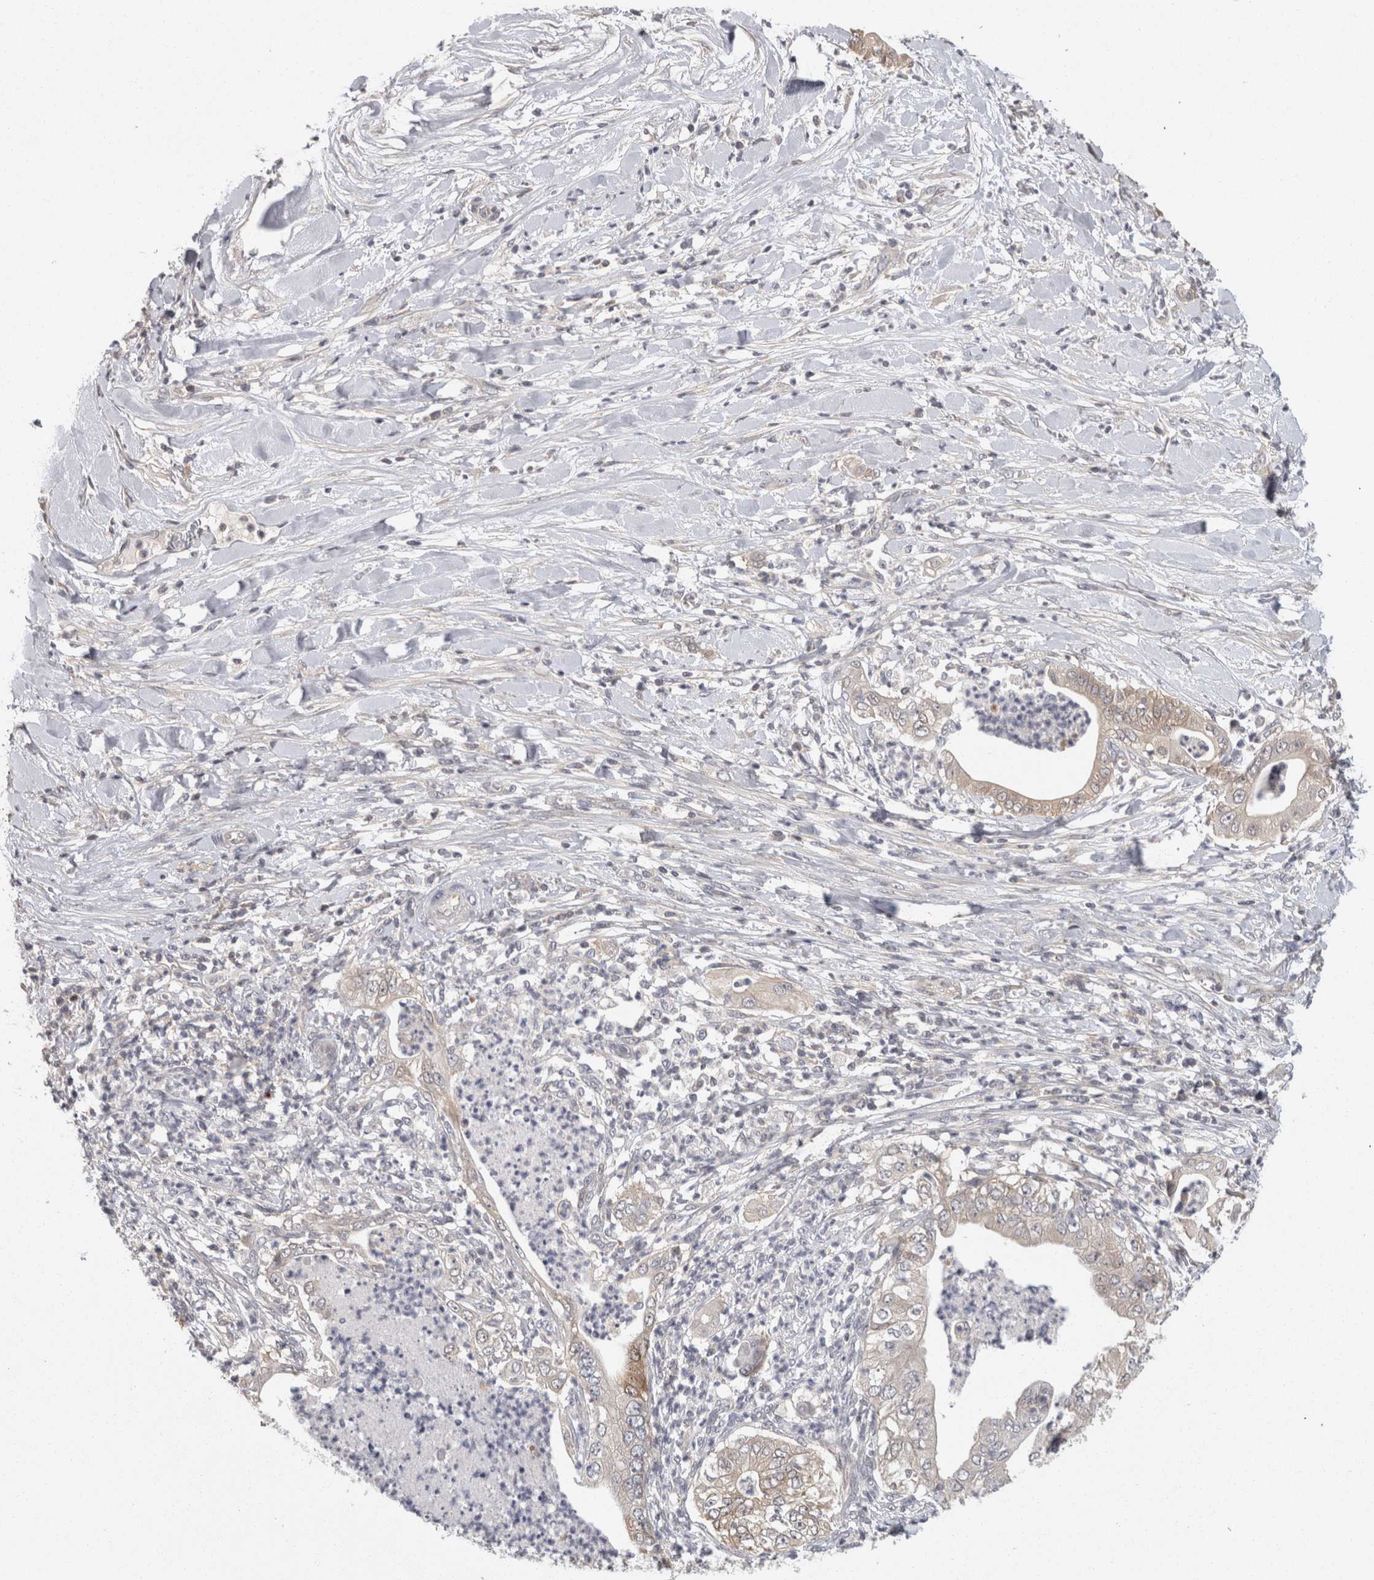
{"staining": {"intensity": "moderate", "quantity": "25%-75%", "location": "cytoplasmic/membranous"}, "tissue": "pancreatic cancer", "cell_type": "Tumor cells", "image_type": "cancer", "snomed": [{"axis": "morphology", "description": "Adenocarcinoma, NOS"}, {"axis": "topography", "description": "Pancreas"}], "caption": "Brown immunohistochemical staining in pancreatic cancer displays moderate cytoplasmic/membranous expression in approximately 25%-75% of tumor cells.", "gene": "ACAT2", "patient": {"sex": "female", "age": 78}}